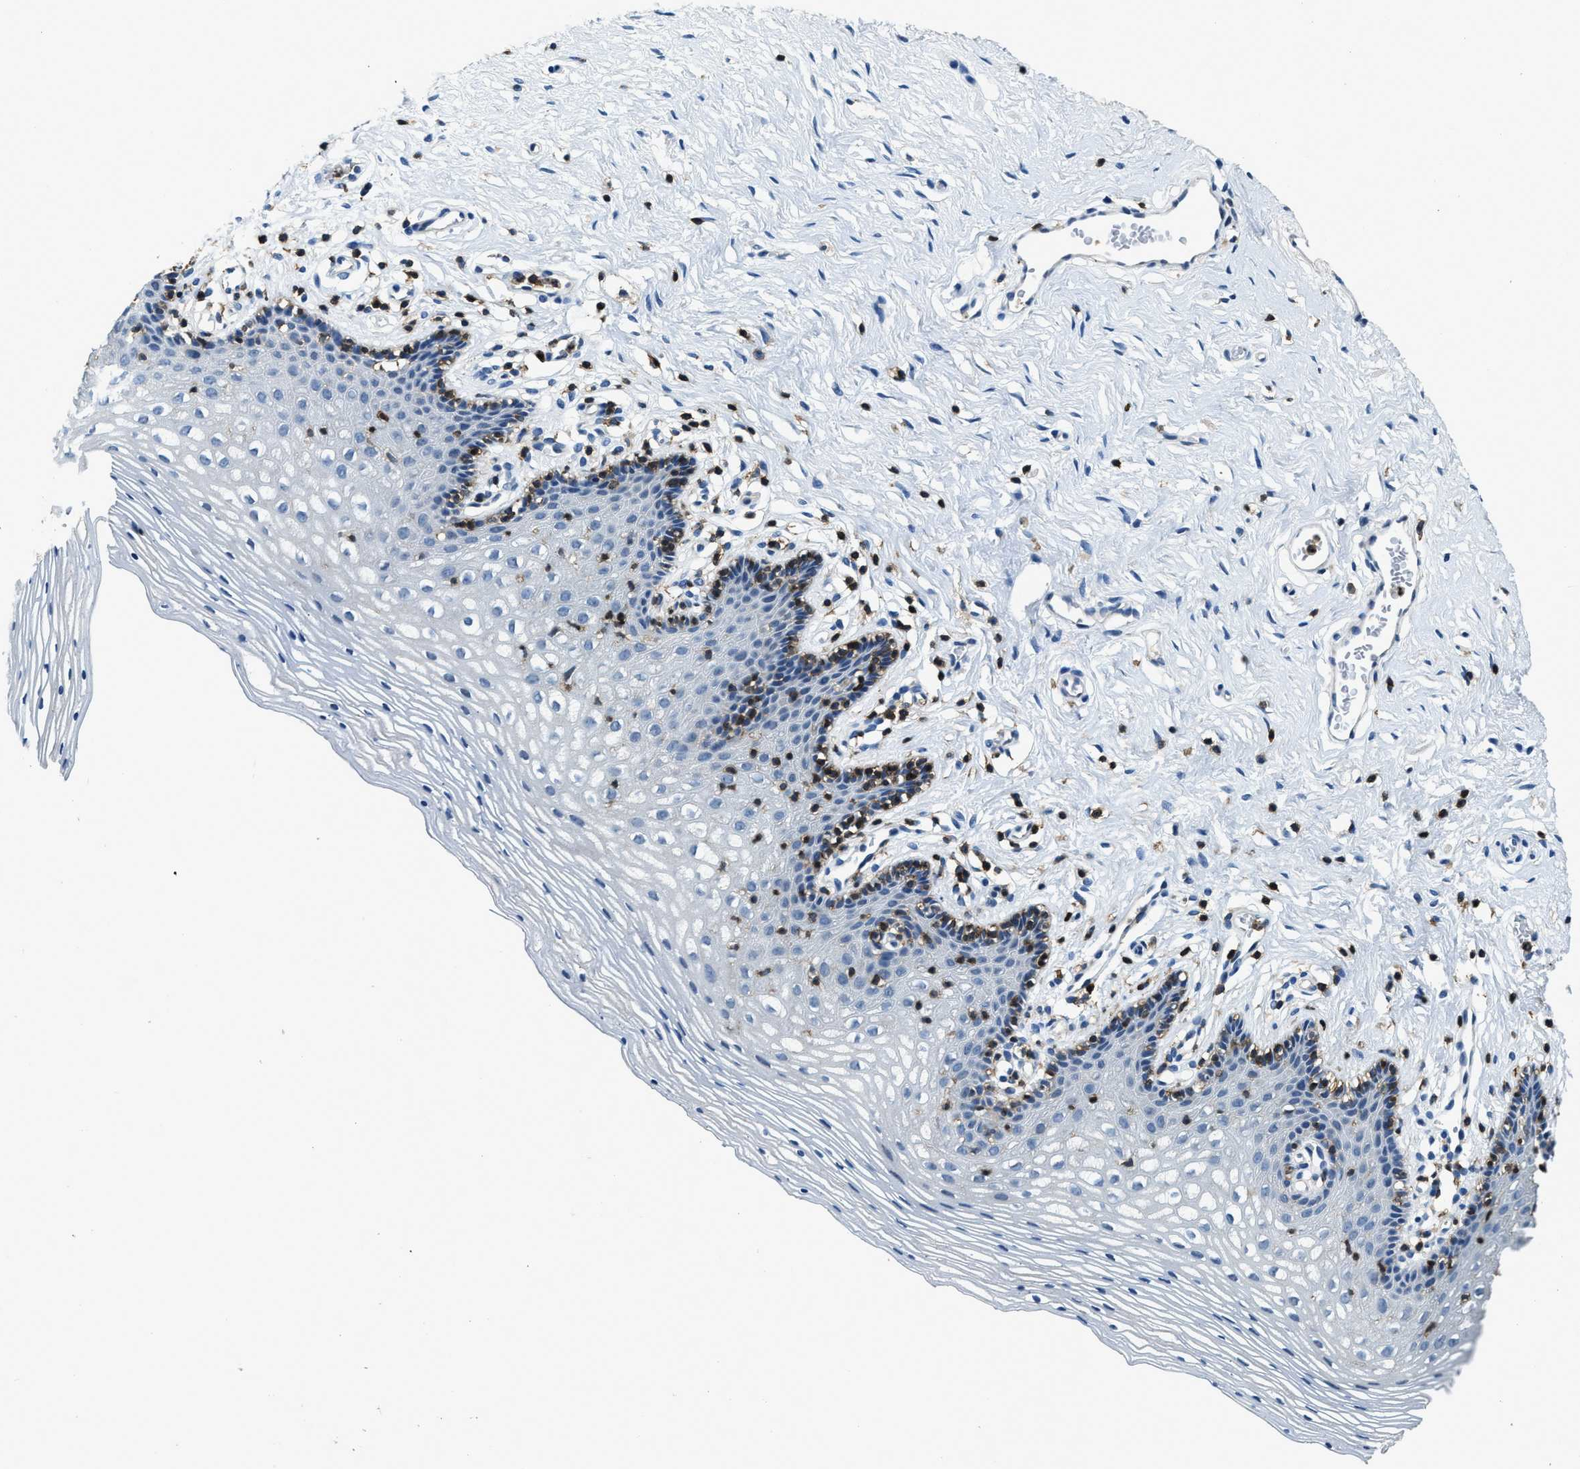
{"staining": {"intensity": "negative", "quantity": "none", "location": "none"}, "tissue": "vagina", "cell_type": "Squamous epithelial cells", "image_type": "normal", "snomed": [{"axis": "morphology", "description": "Normal tissue, NOS"}, {"axis": "topography", "description": "Vagina"}], "caption": "There is no significant expression in squamous epithelial cells of vagina. (DAB (3,3'-diaminobenzidine) IHC, high magnification).", "gene": "MYO1G", "patient": {"sex": "female", "age": 32}}